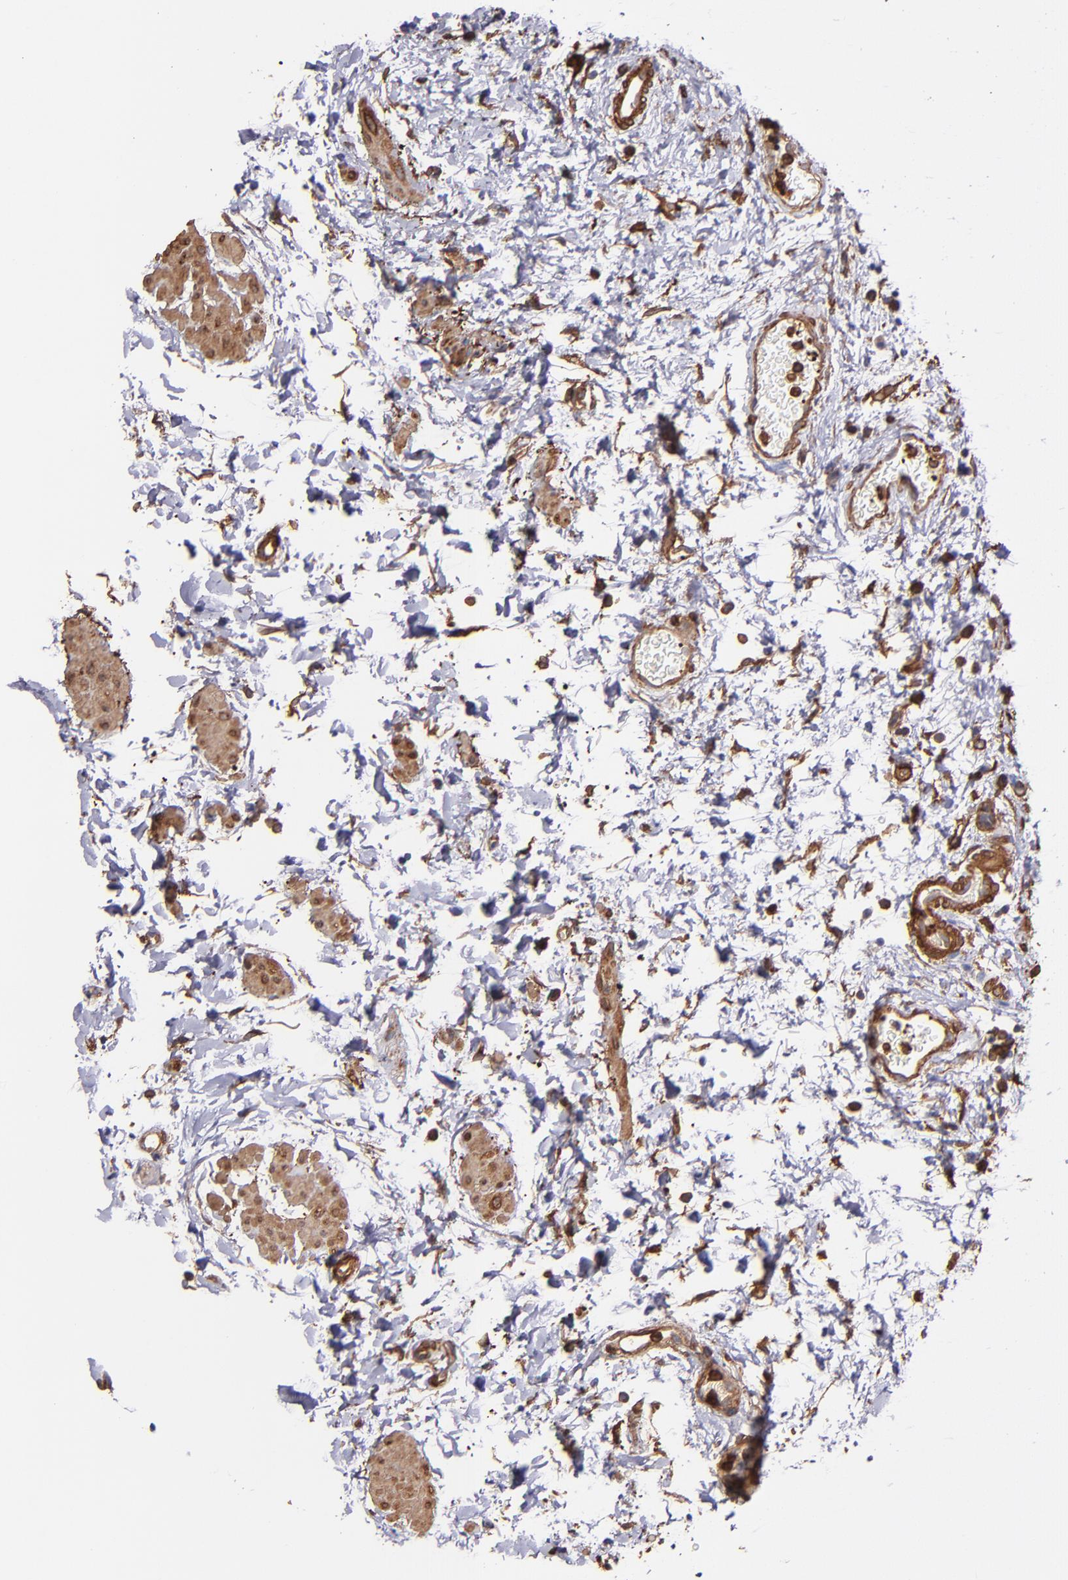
{"staining": {"intensity": "strong", "quantity": ">75%", "location": "cytoplasmic/membranous"}, "tissue": "urinary bladder", "cell_type": "Urothelial cells", "image_type": "normal", "snomed": [{"axis": "morphology", "description": "Normal tissue, NOS"}, {"axis": "topography", "description": "Urinary bladder"}], "caption": "The micrograph reveals staining of normal urinary bladder, revealing strong cytoplasmic/membranous protein positivity (brown color) within urothelial cells. The protein of interest is stained brown, and the nuclei are stained in blue (DAB (3,3'-diaminobenzidine) IHC with brightfield microscopy, high magnification).", "gene": "VCL", "patient": {"sex": "male", "age": 51}}